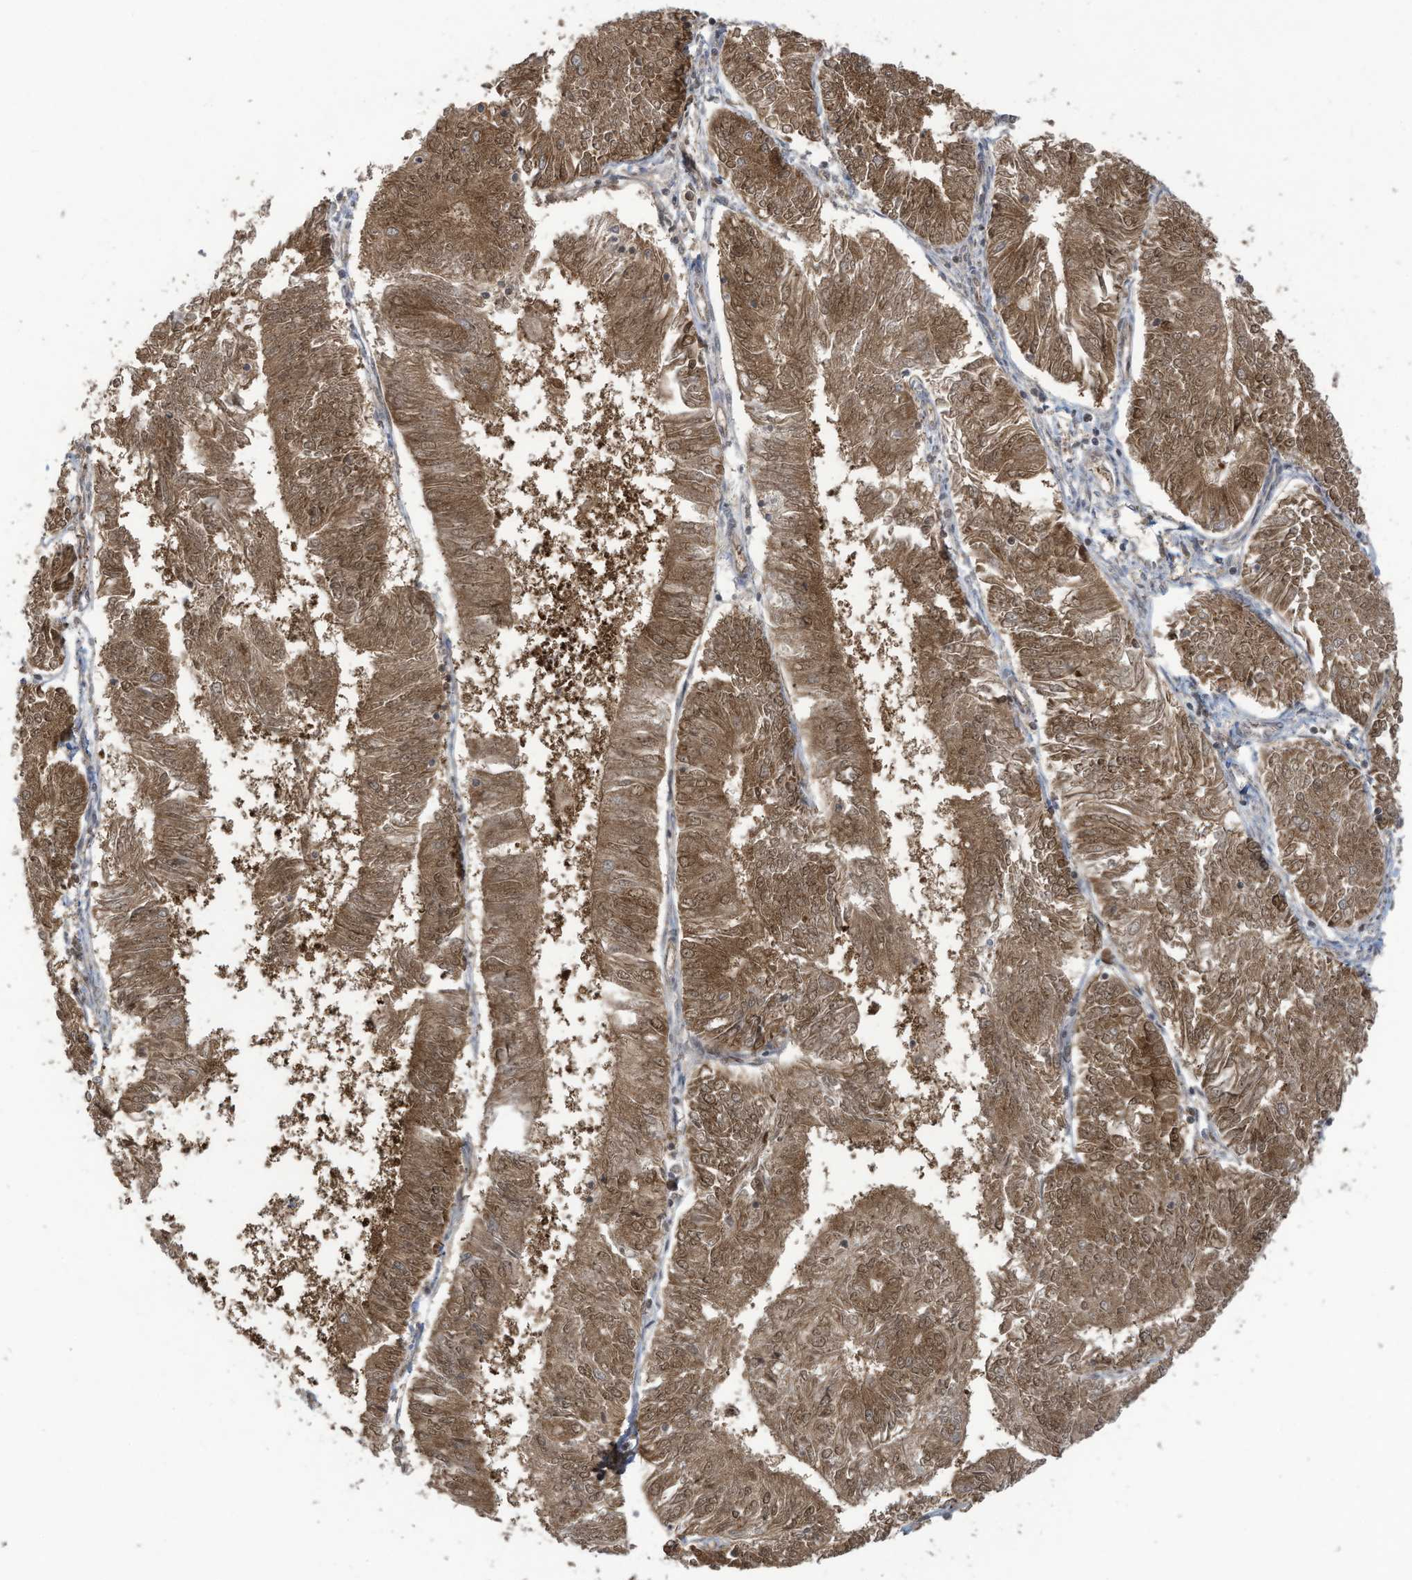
{"staining": {"intensity": "strong", "quantity": ">75%", "location": "cytoplasmic/membranous,nuclear"}, "tissue": "endometrial cancer", "cell_type": "Tumor cells", "image_type": "cancer", "snomed": [{"axis": "morphology", "description": "Adenocarcinoma, NOS"}, {"axis": "topography", "description": "Endometrium"}], "caption": "A high amount of strong cytoplasmic/membranous and nuclear positivity is present in approximately >75% of tumor cells in endometrial cancer (adenocarcinoma) tissue.", "gene": "OLA1", "patient": {"sex": "female", "age": 58}}